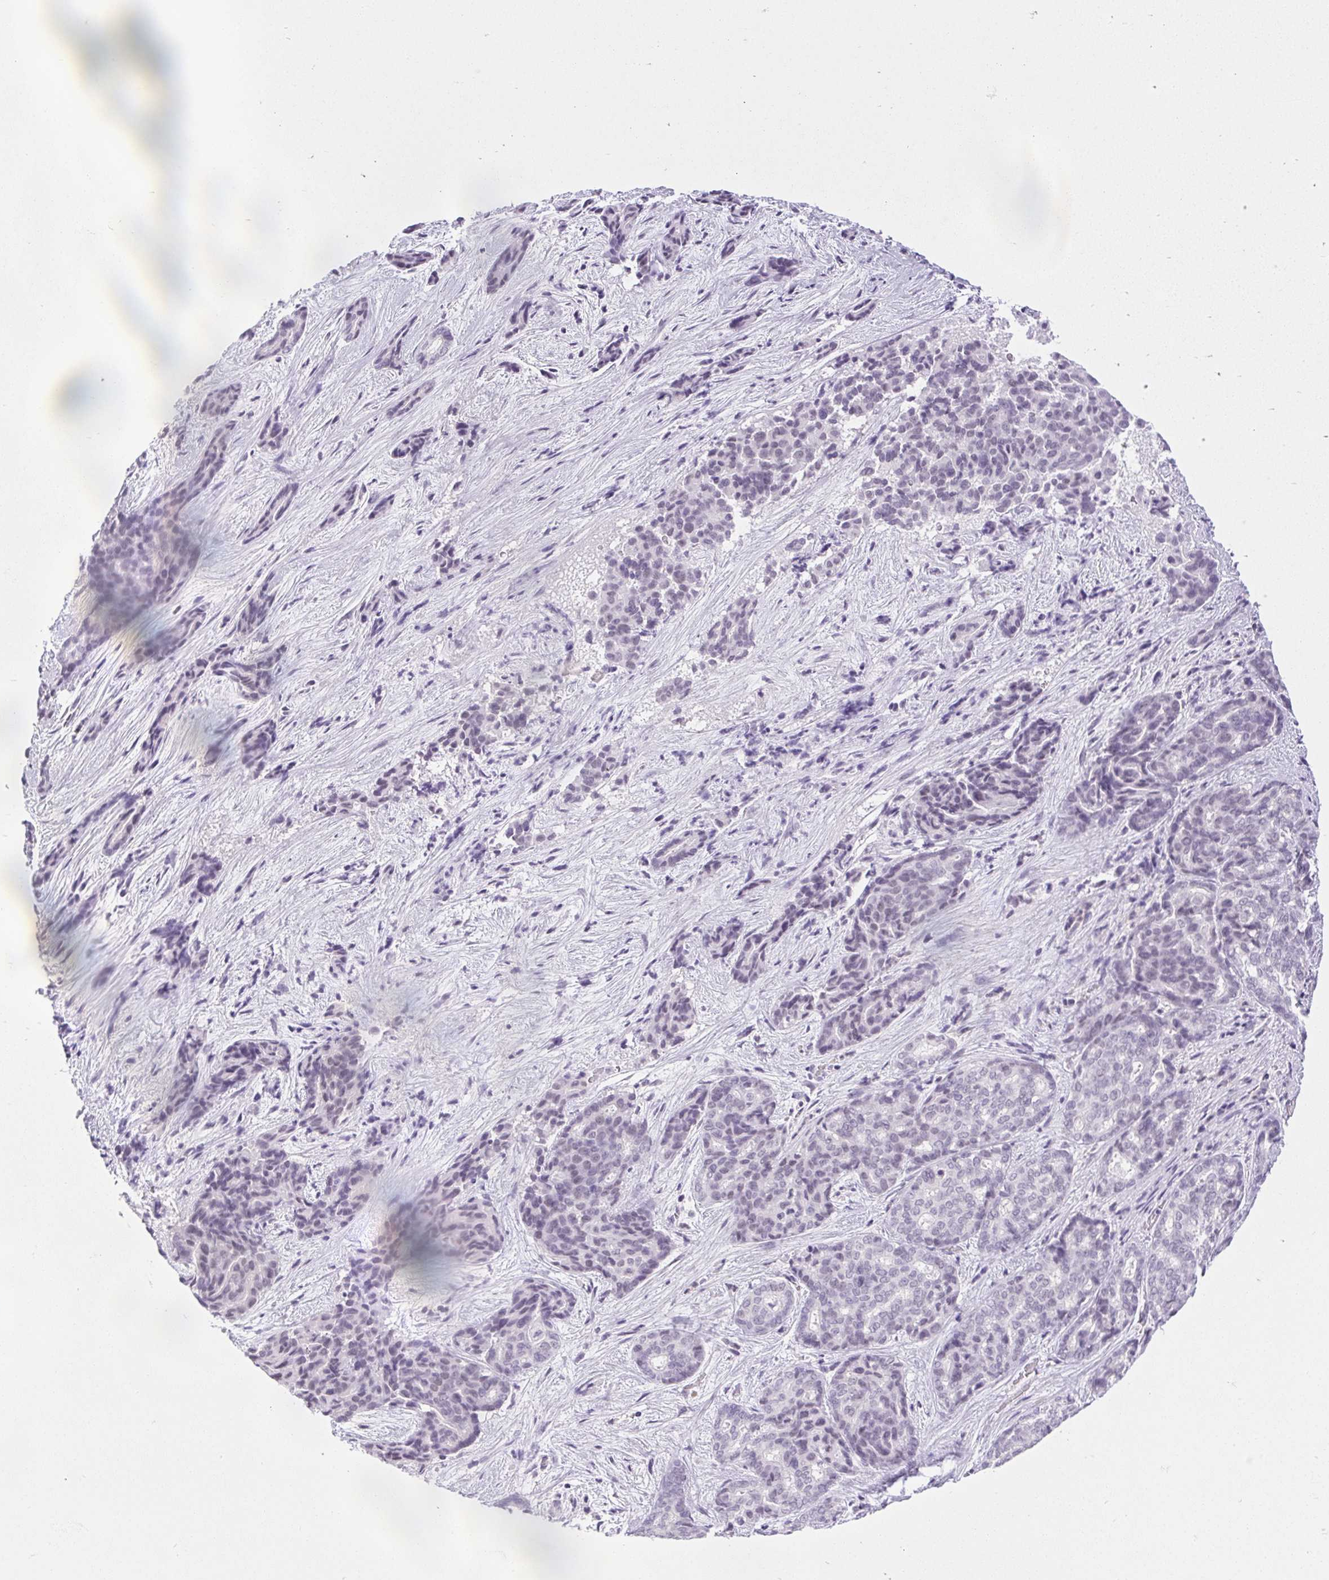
{"staining": {"intensity": "negative", "quantity": "none", "location": "none"}, "tissue": "liver cancer", "cell_type": "Tumor cells", "image_type": "cancer", "snomed": [{"axis": "morphology", "description": "Cholangiocarcinoma"}, {"axis": "topography", "description": "Liver"}], "caption": "Immunohistochemistry (IHC) of human liver cancer reveals no expression in tumor cells.", "gene": "BCAS1", "patient": {"sex": "female", "age": 64}}